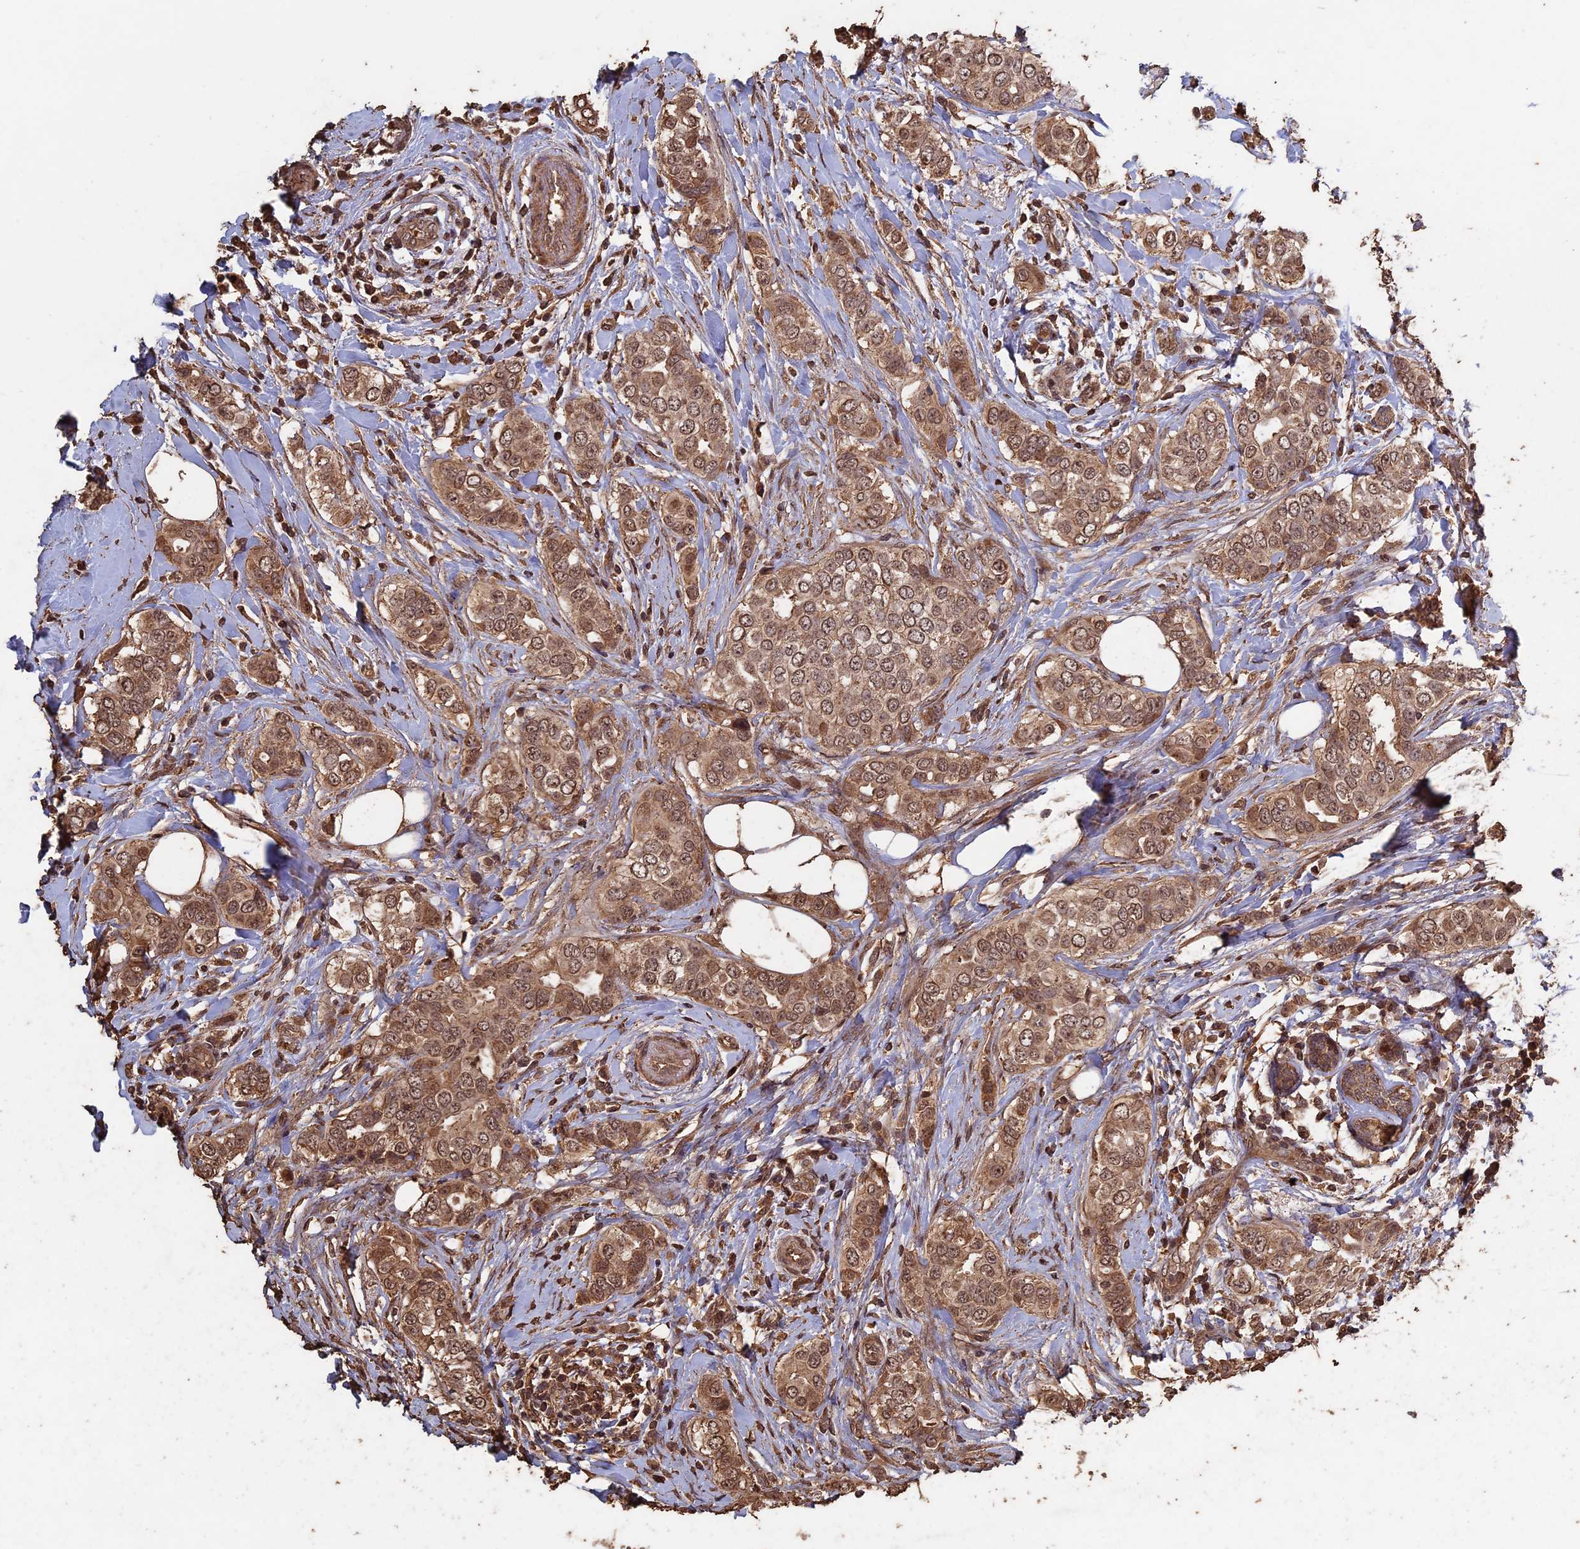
{"staining": {"intensity": "moderate", "quantity": ">75%", "location": "cytoplasmic/membranous"}, "tissue": "breast cancer", "cell_type": "Tumor cells", "image_type": "cancer", "snomed": [{"axis": "morphology", "description": "Lobular carcinoma"}, {"axis": "topography", "description": "Breast"}], "caption": "Immunohistochemistry of breast cancer exhibits medium levels of moderate cytoplasmic/membranous staining in about >75% of tumor cells.", "gene": "HUNK", "patient": {"sex": "female", "age": 51}}